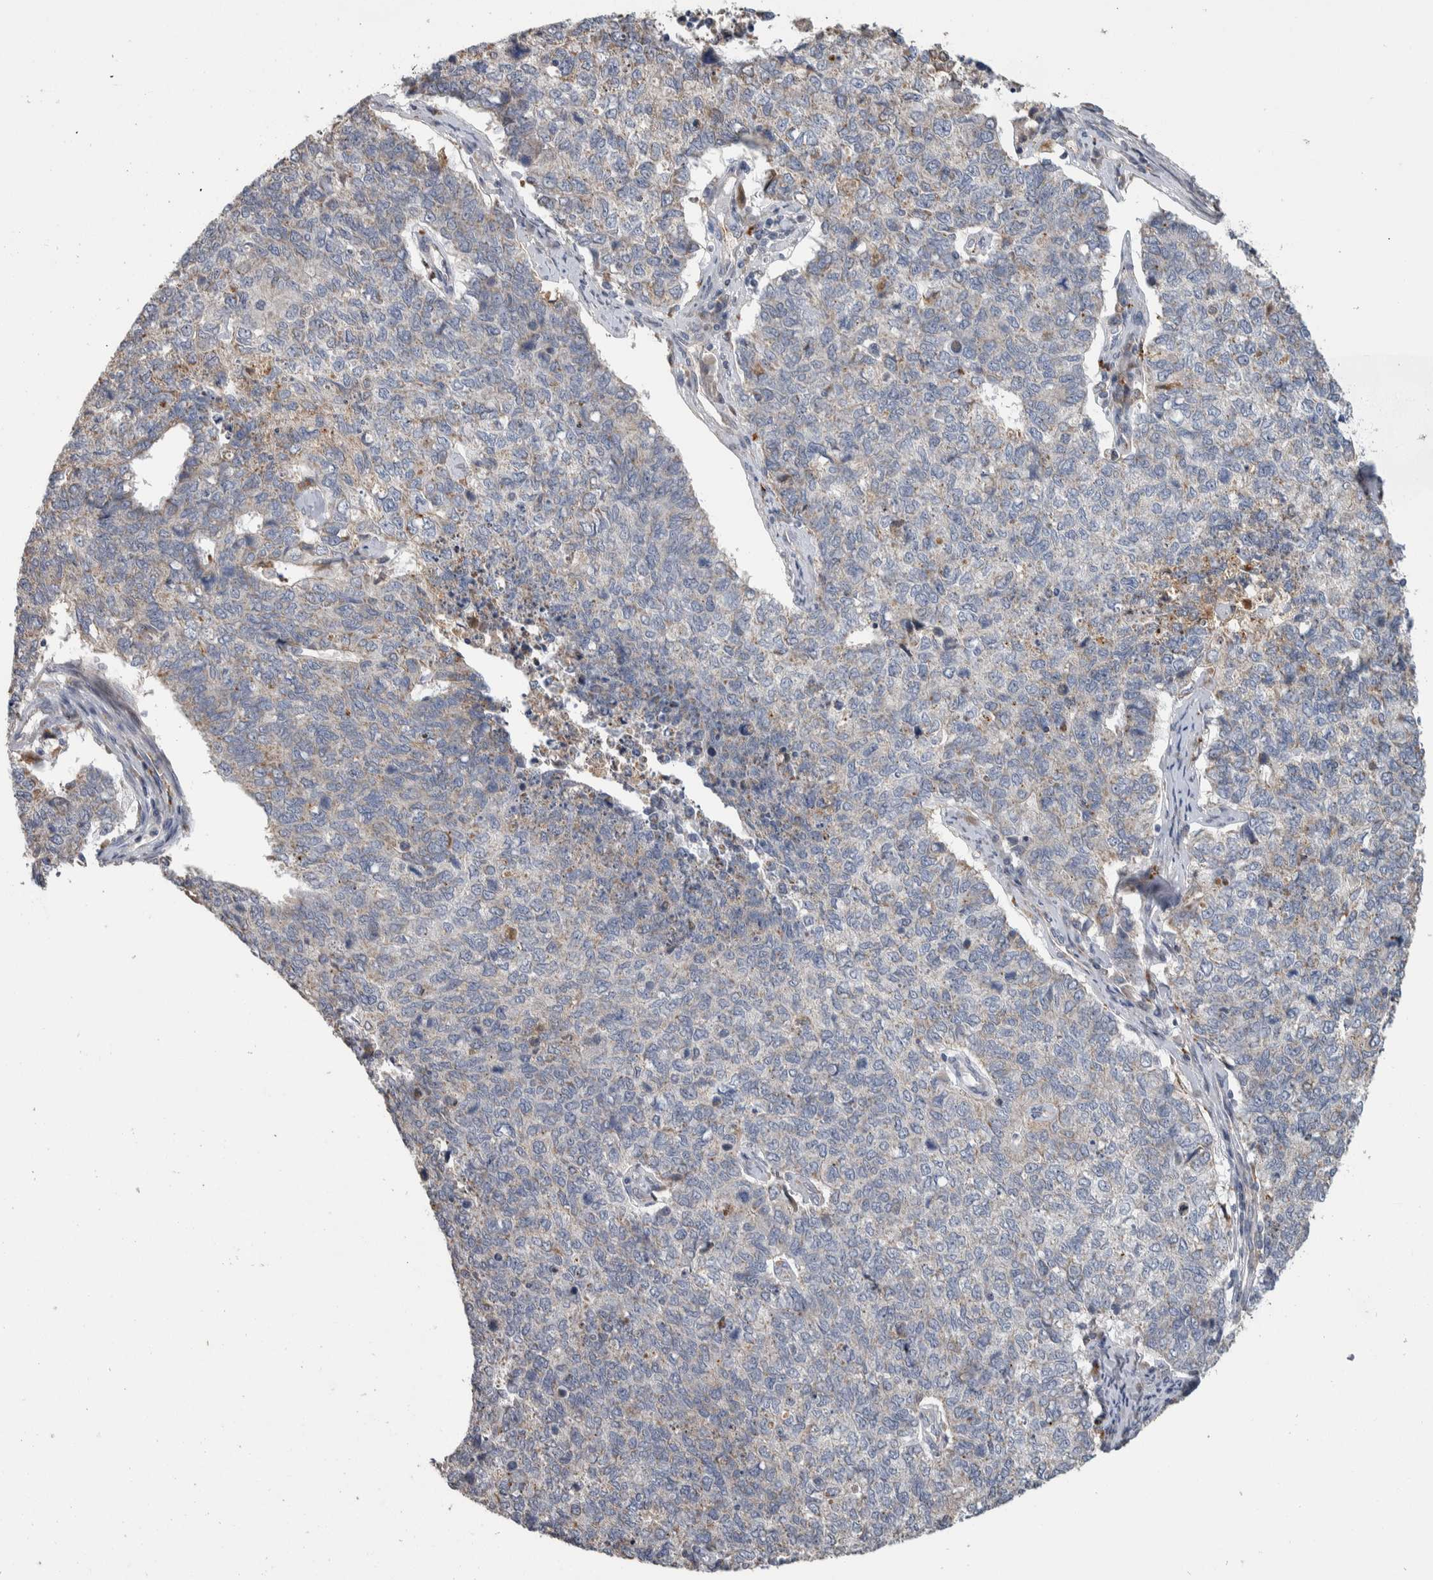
{"staining": {"intensity": "weak", "quantity": "25%-75%", "location": "cytoplasmic/membranous"}, "tissue": "cervical cancer", "cell_type": "Tumor cells", "image_type": "cancer", "snomed": [{"axis": "morphology", "description": "Squamous cell carcinoma, NOS"}, {"axis": "topography", "description": "Cervix"}], "caption": "Approximately 25%-75% of tumor cells in human cervical cancer reveal weak cytoplasmic/membranous protein expression as visualized by brown immunohistochemical staining.", "gene": "FAM83G", "patient": {"sex": "female", "age": 63}}